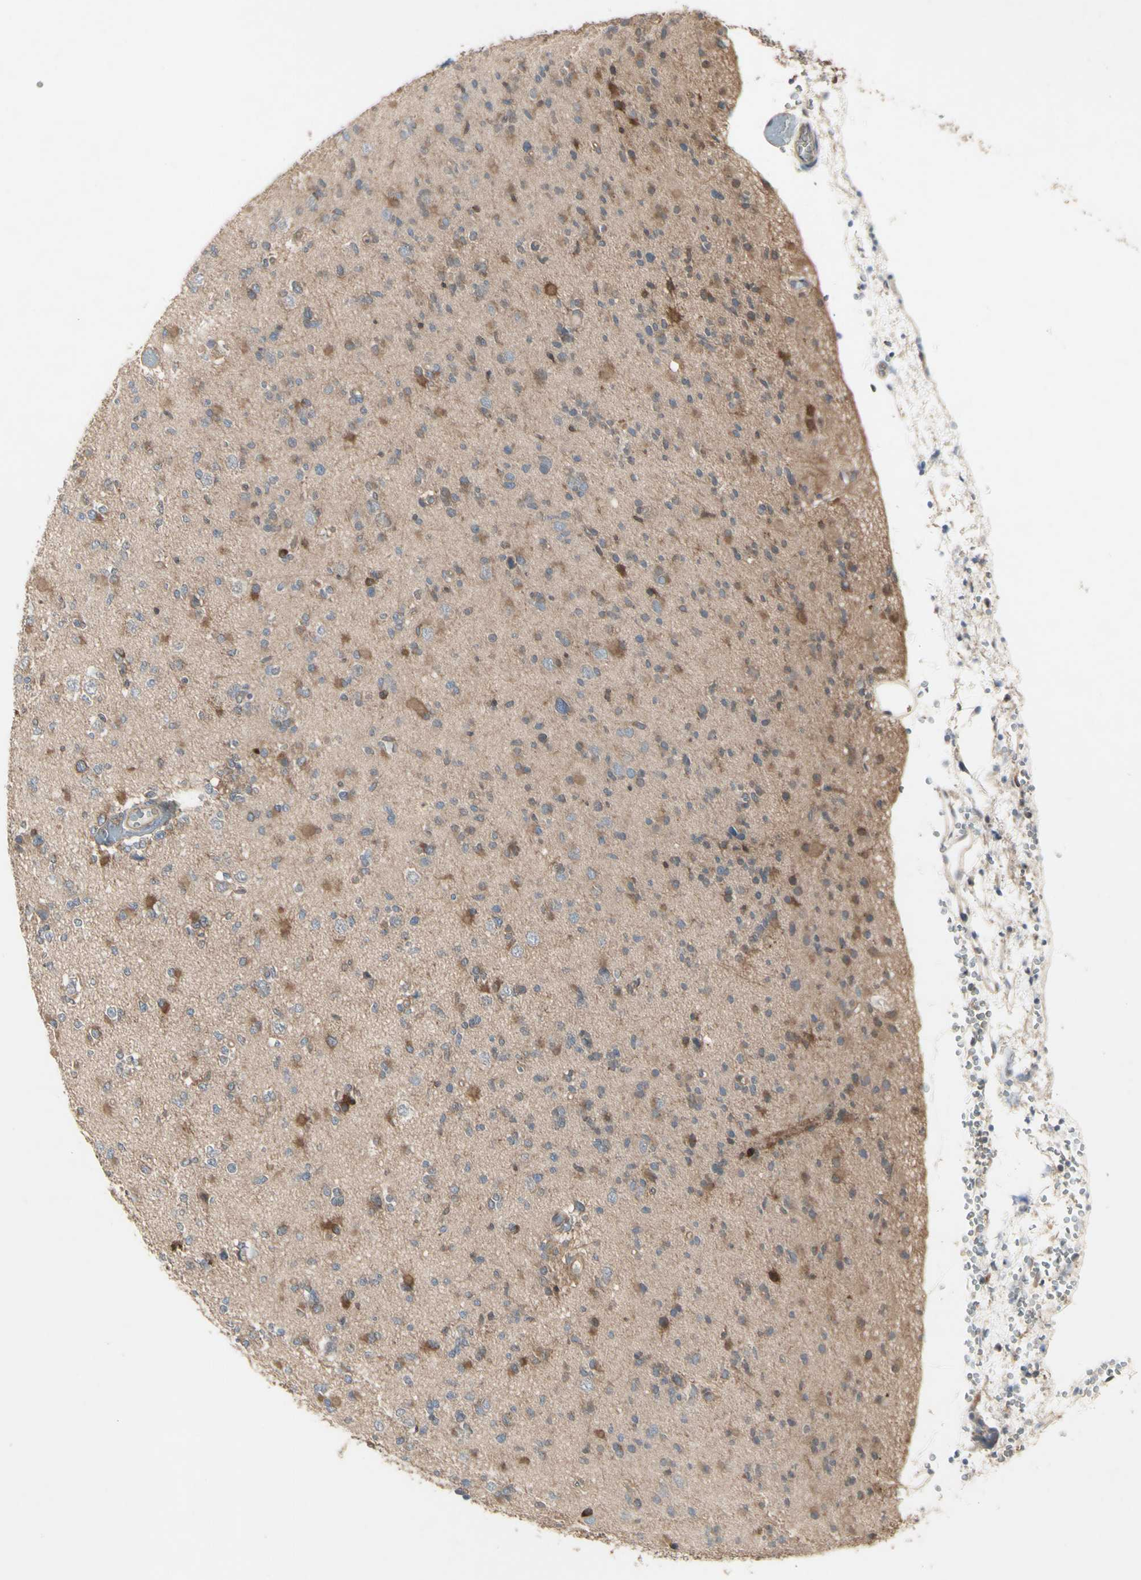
{"staining": {"intensity": "moderate", "quantity": "<25%", "location": "cytoplasmic/membranous"}, "tissue": "glioma", "cell_type": "Tumor cells", "image_type": "cancer", "snomed": [{"axis": "morphology", "description": "Glioma, malignant, Low grade"}, {"axis": "topography", "description": "Brain"}], "caption": "The immunohistochemical stain highlights moderate cytoplasmic/membranous expression in tumor cells of malignant glioma (low-grade) tissue.", "gene": "CHURC1-FNTB", "patient": {"sex": "female", "age": 22}}